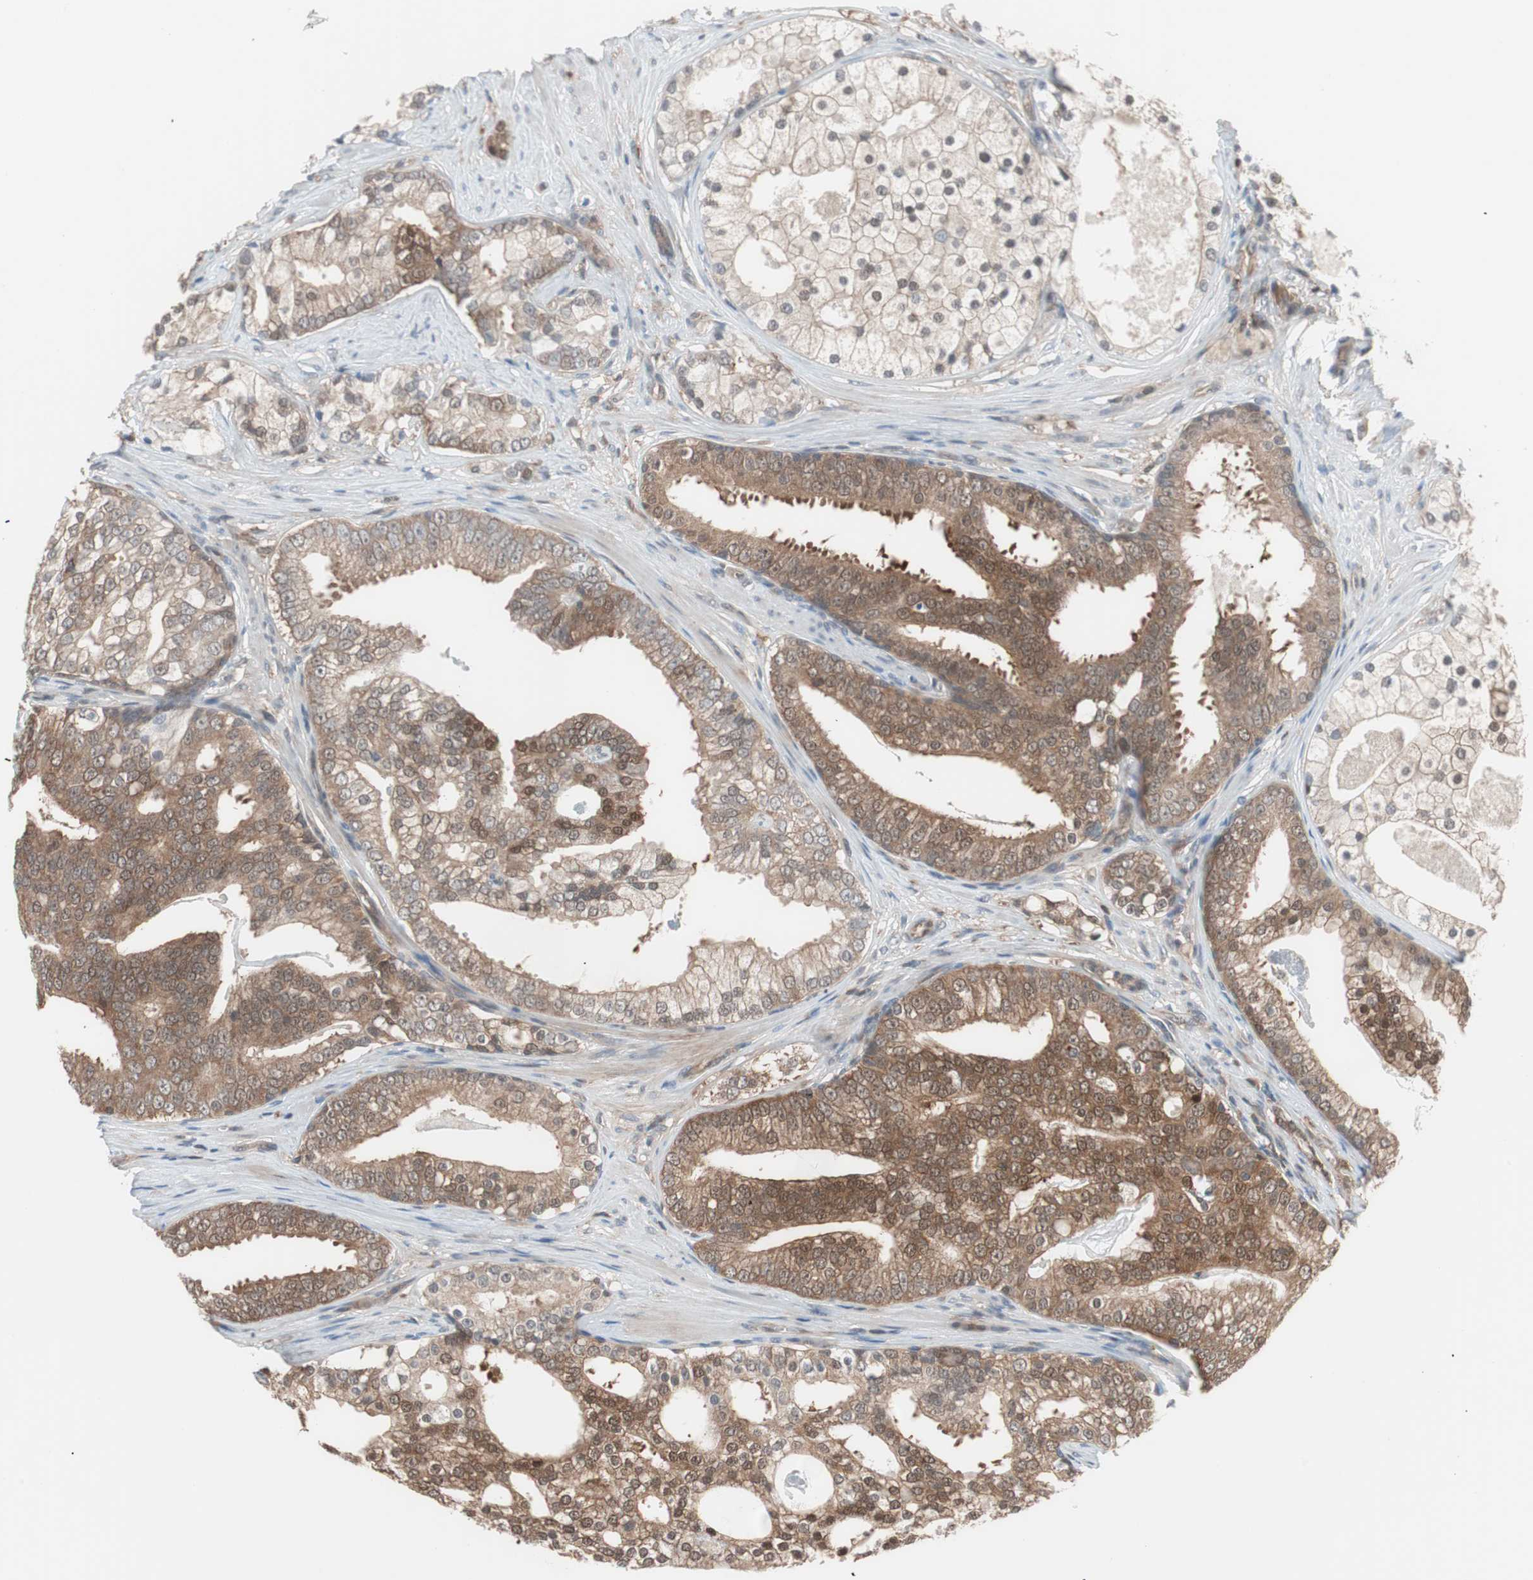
{"staining": {"intensity": "moderate", "quantity": "25%-75%", "location": "cytoplasmic/membranous"}, "tissue": "prostate cancer", "cell_type": "Tumor cells", "image_type": "cancer", "snomed": [{"axis": "morphology", "description": "Adenocarcinoma, Low grade"}, {"axis": "topography", "description": "Prostate"}], "caption": "About 25%-75% of tumor cells in prostate cancer (adenocarcinoma (low-grade)) demonstrate moderate cytoplasmic/membranous protein positivity as visualized by brown immunohistochemical staining.", "gene": "GALT", "patient": {"sex": "male", "age": 58}}